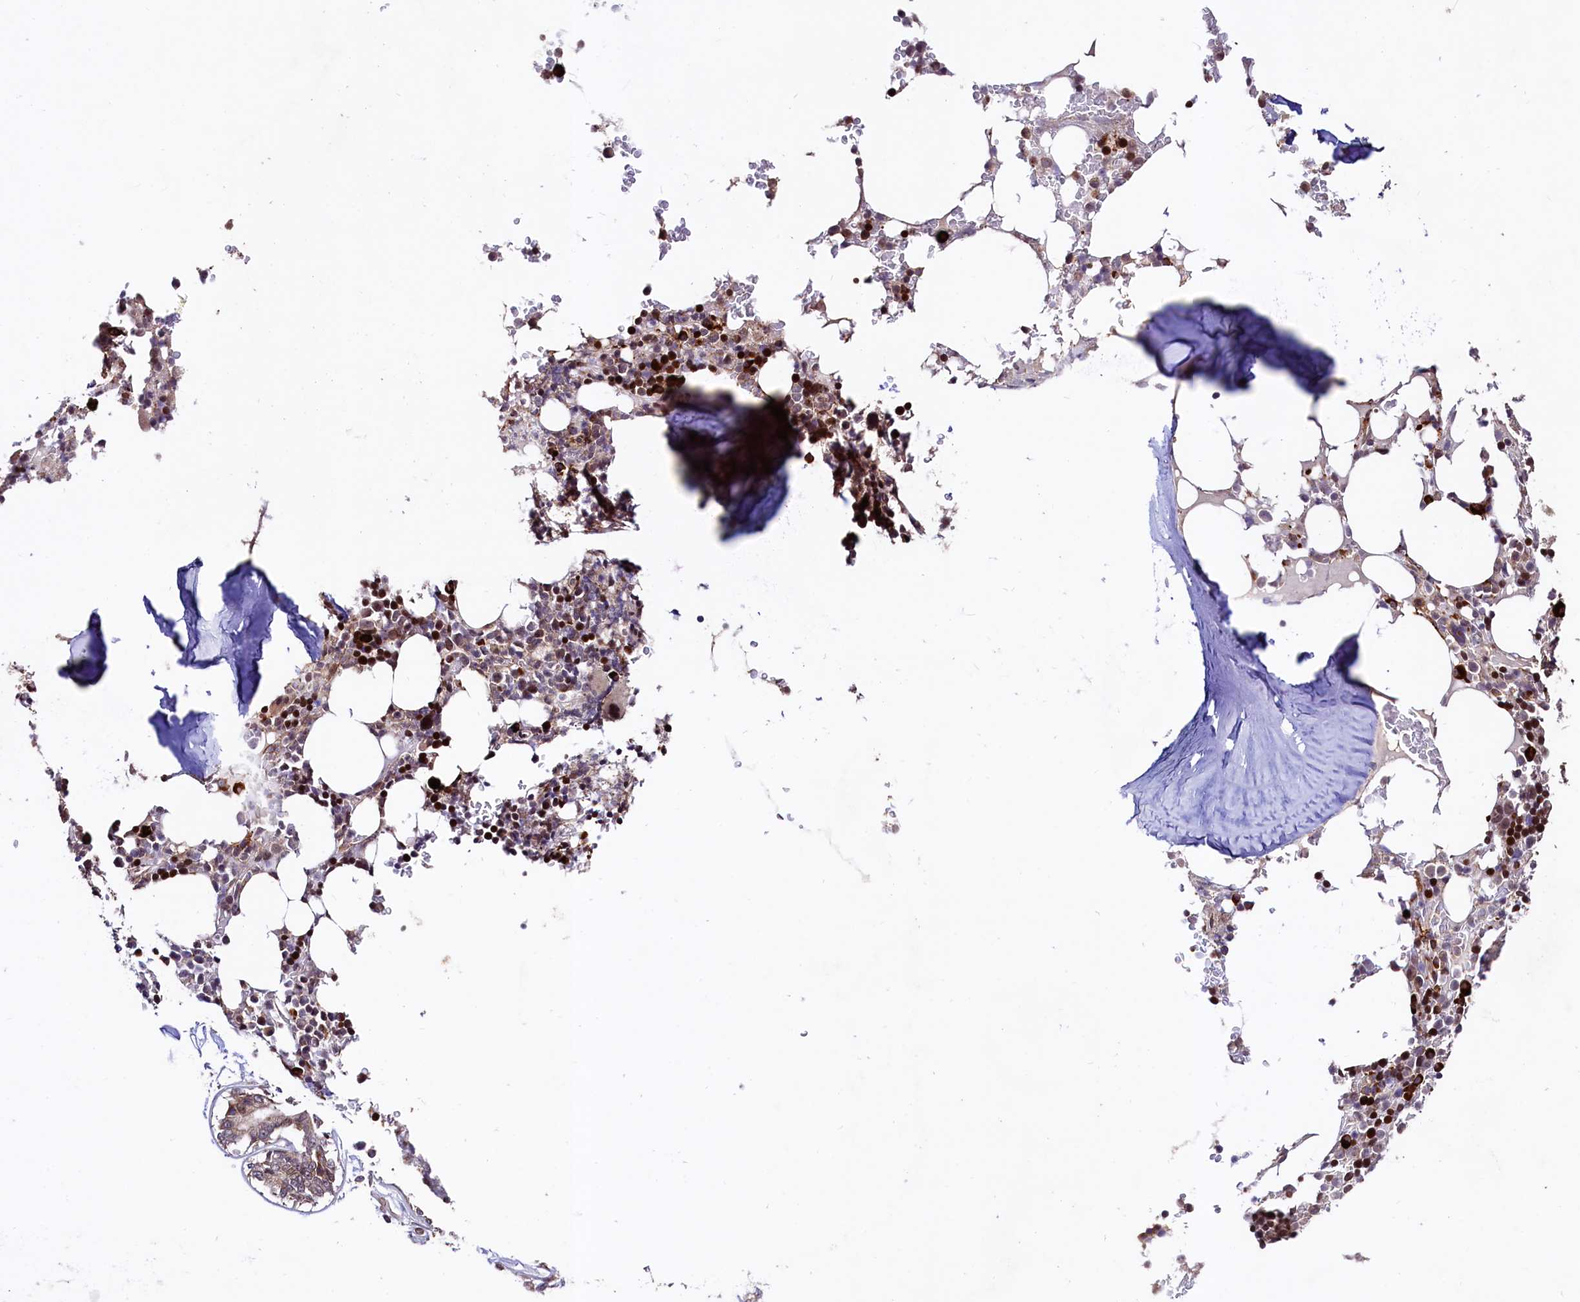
{"staining": {"intensity": "strong", "quantity": "25%-75%", "location": "cytoplasmic/membranous,nuclear"}, "tissue": "bone marrow", "cell_type": "Hematopoietic cells", "image_type": "normal", "snomed": [{"axis": "morphology", "description": "Normal tissue, NOS"}, {"axis": "topography", "description": "Bone marrow"}], "caption": "Immunohistochemistry (DAB (3,3'-diaminobenzidine)) staining of unremarkable bone marrow exhibits strong cytoplasmic/membranous,nuclear protein positivity in about 25%-75% of hematopoietic cells. (DAB IHC with brightfield microscopy, high magnification).", "gene": "C5orf15", "patient": {"sex": "male", "age": 58}}